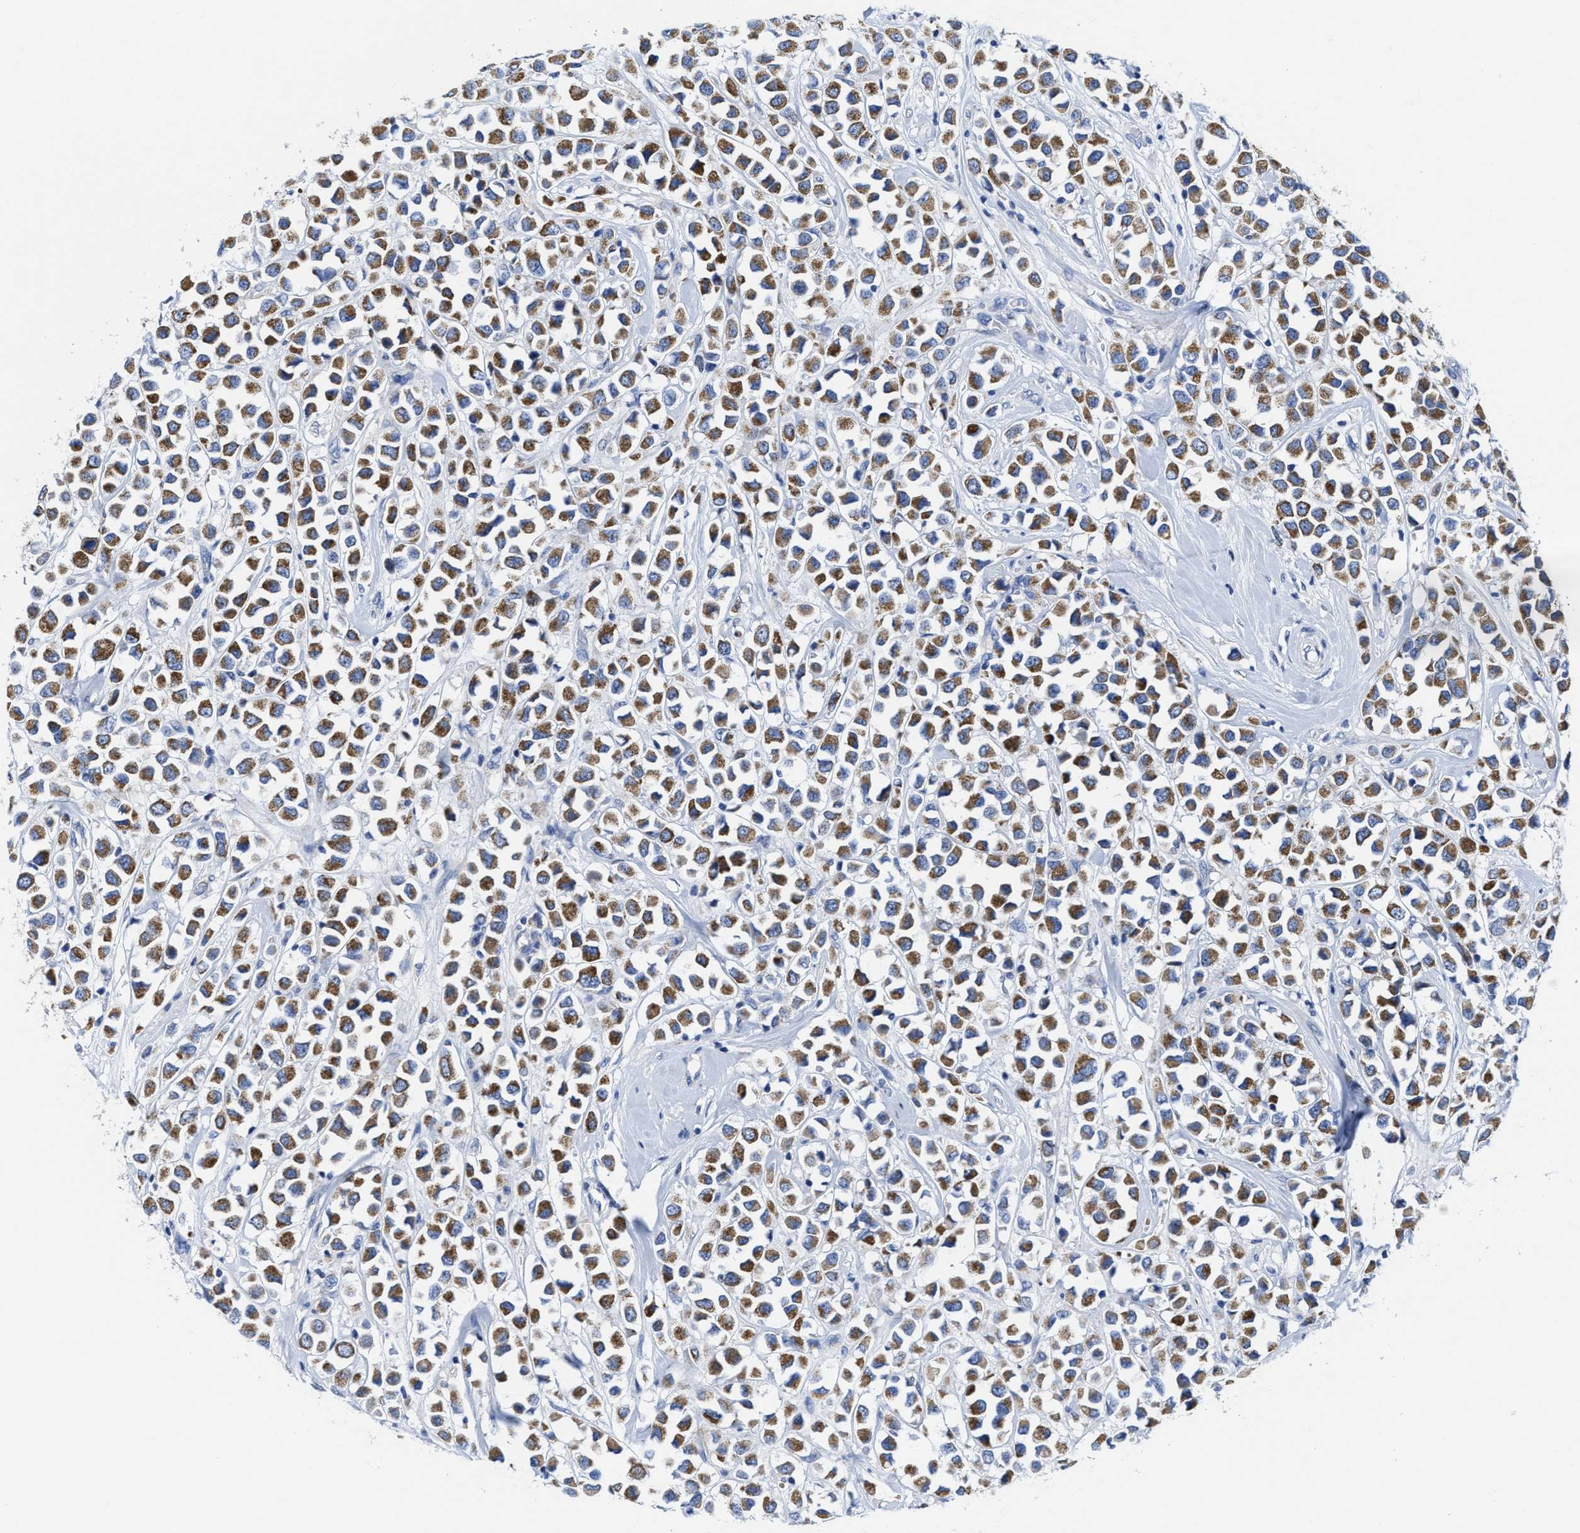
{"staining": {"intensity": "moderate", "quantity": ">75%", "location": "cytoplasmic/membranous"}, "tissue": "breast cancer", "cell_type": "Tumor cells", "image_type": "cancer", "snomed": [{"axis": "morphology", "description": "Duct carcinoma"}, {"axis": "topography", "description": "Breast"}], "caption": "A histopathology image of human breast cancer stained for a protein shows moderate cytoplasmic/membranous brown staining in tumor cells. Immunohistochemistry (ihc) stains the protein of interest in brown and the nuclei are stained blue.", "gene": "TBRG4", "patient": {"sex": "female", "age": 61}}